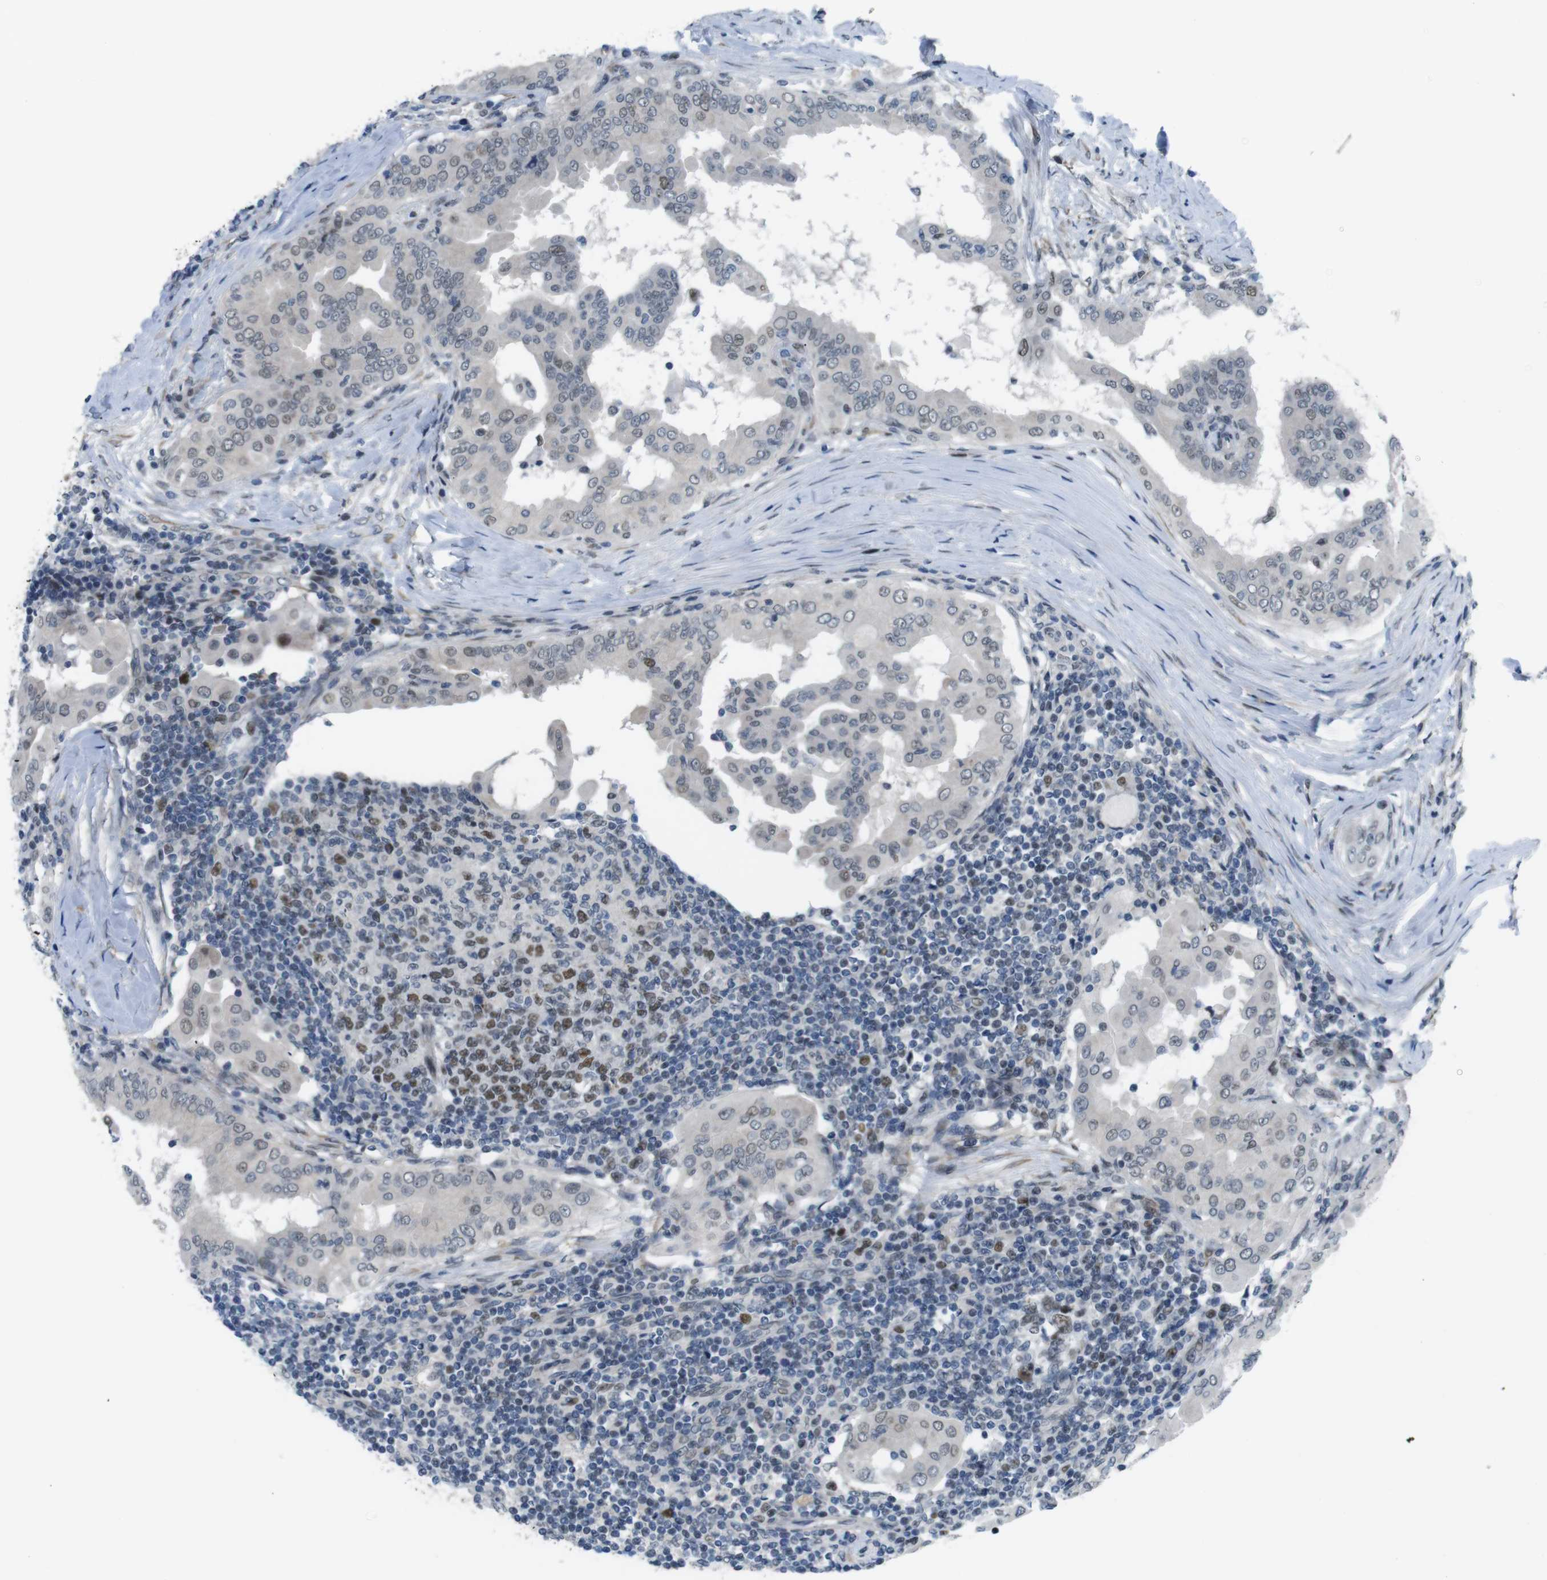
{"staining": {"intensity": "weak", "quantity": "<25%", "location": "nuclear"}, "tissue": "thyroid cancer", "cell_type": "Tumor cells", "image_type": "cancer", "snomed": [{"axis": "morphology", "description": "Papillary adenocarcinoma, NOS"}, {"axis": "topography", "description": "Thyroid gland"}], "caption": "IHC histopathology image of thyroid cancer stained for a protein (brown), which demonstrates no expression in tumor cells. The staining was performed using DAB (3,3'-diaminobenzidine) to visualize the protein expression in brown, while the nuclei were stained in blue with hematoxylin (Magnification: 20x).", "gene": "SMCO2", "patient": {"sex": "male", "age": 33}}